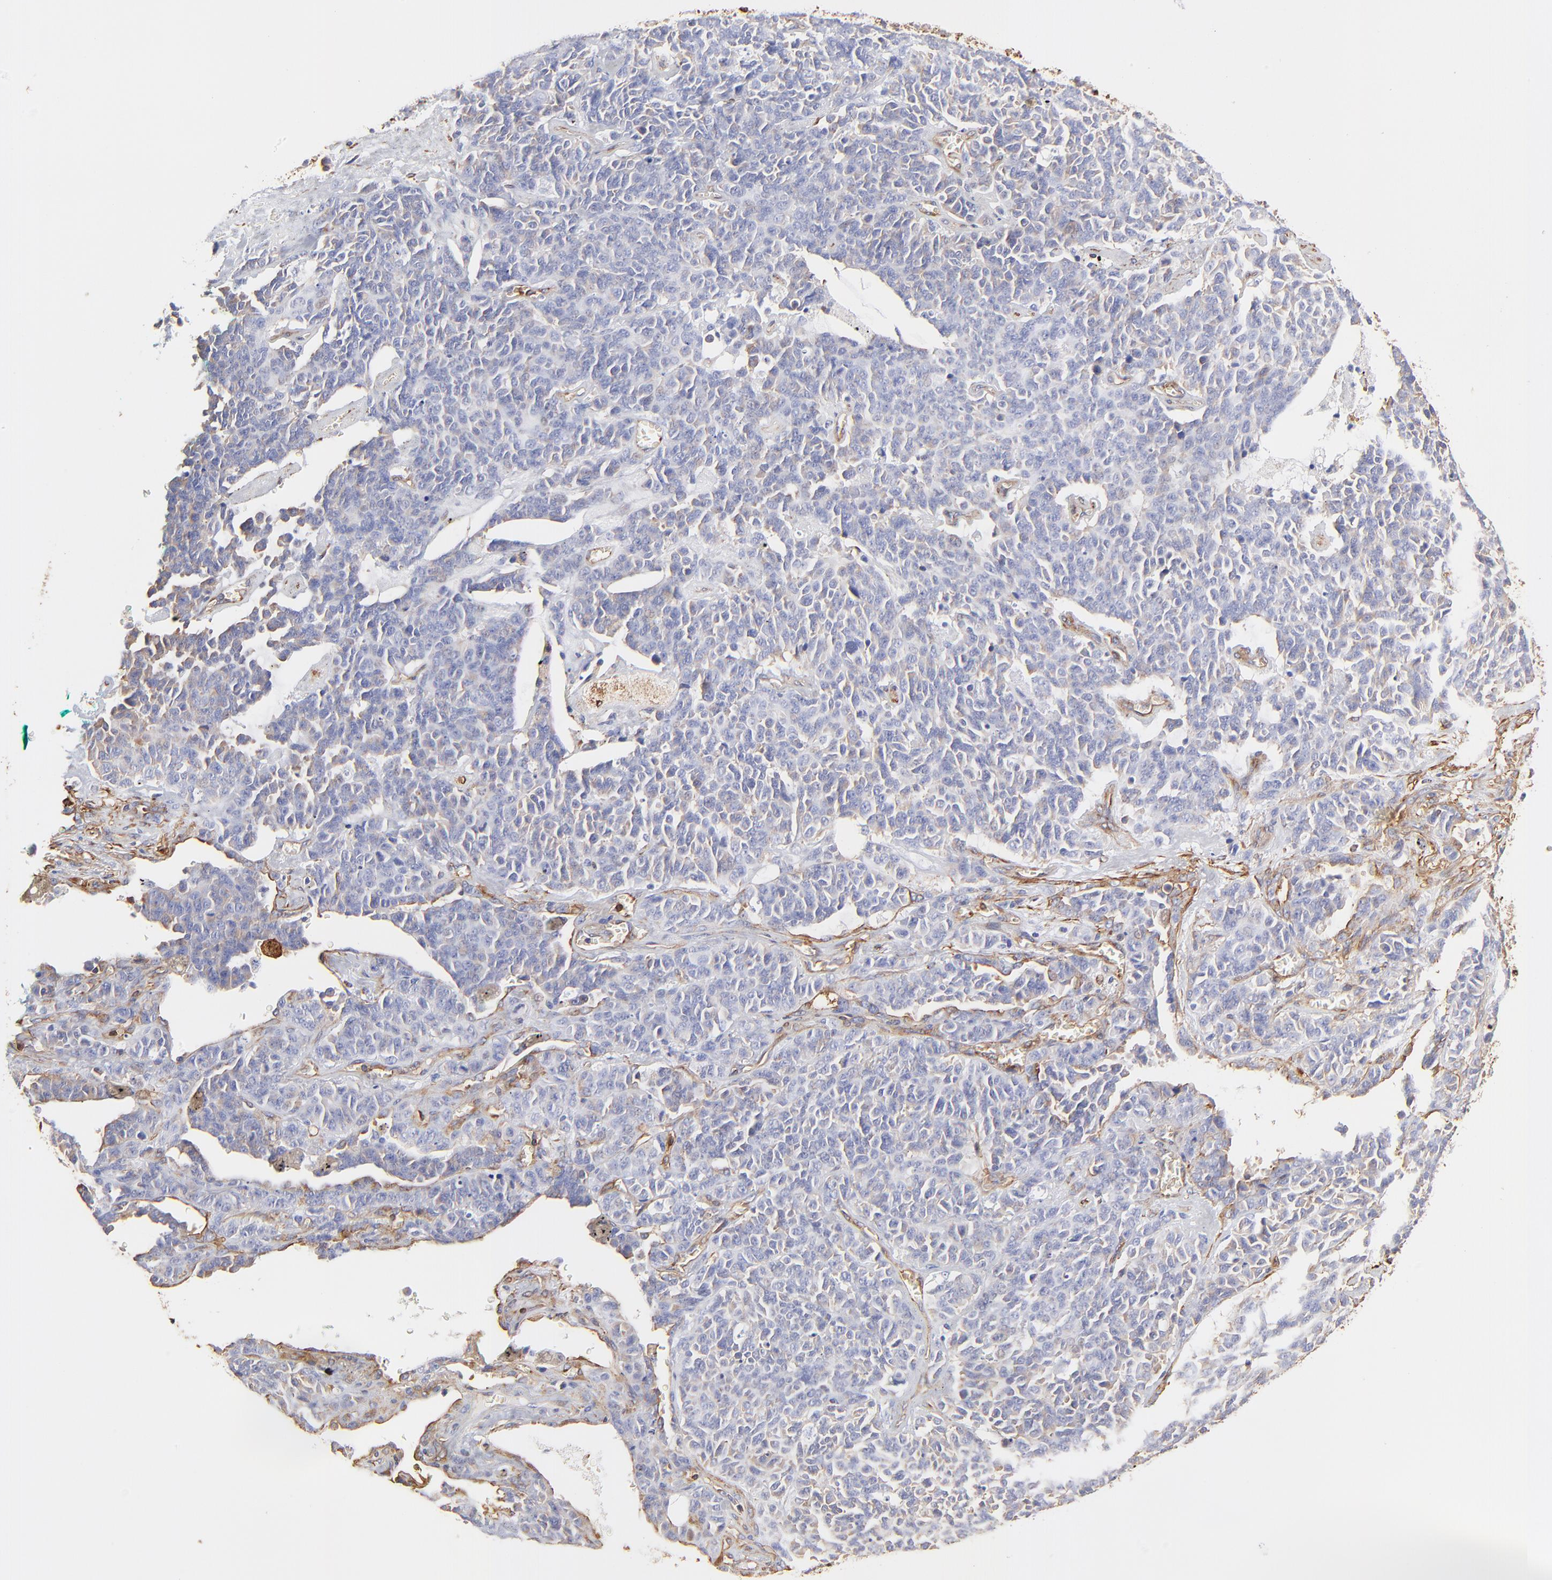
{"staining": {"intensity": "weak", "quantity": "25%-75%", "location": "cytoplasmic/membranous"}, "tissue": "lung cancer", "cell_type": "Tumor cells", "image_type": "cancer", "snomed": [{"axis": "morphology", "description": "Neoplasm, malignant, NOS"}, {"axis": "topography", "description": "Lung"}], "caption": "Tumor cells demonstrate low levels of weak cytoplasmic/membranous positivity in approximately 25%-75% of cells in lung cancer.", "gene": "FLNA", "patient": {"sex": "female", "age": 58}}